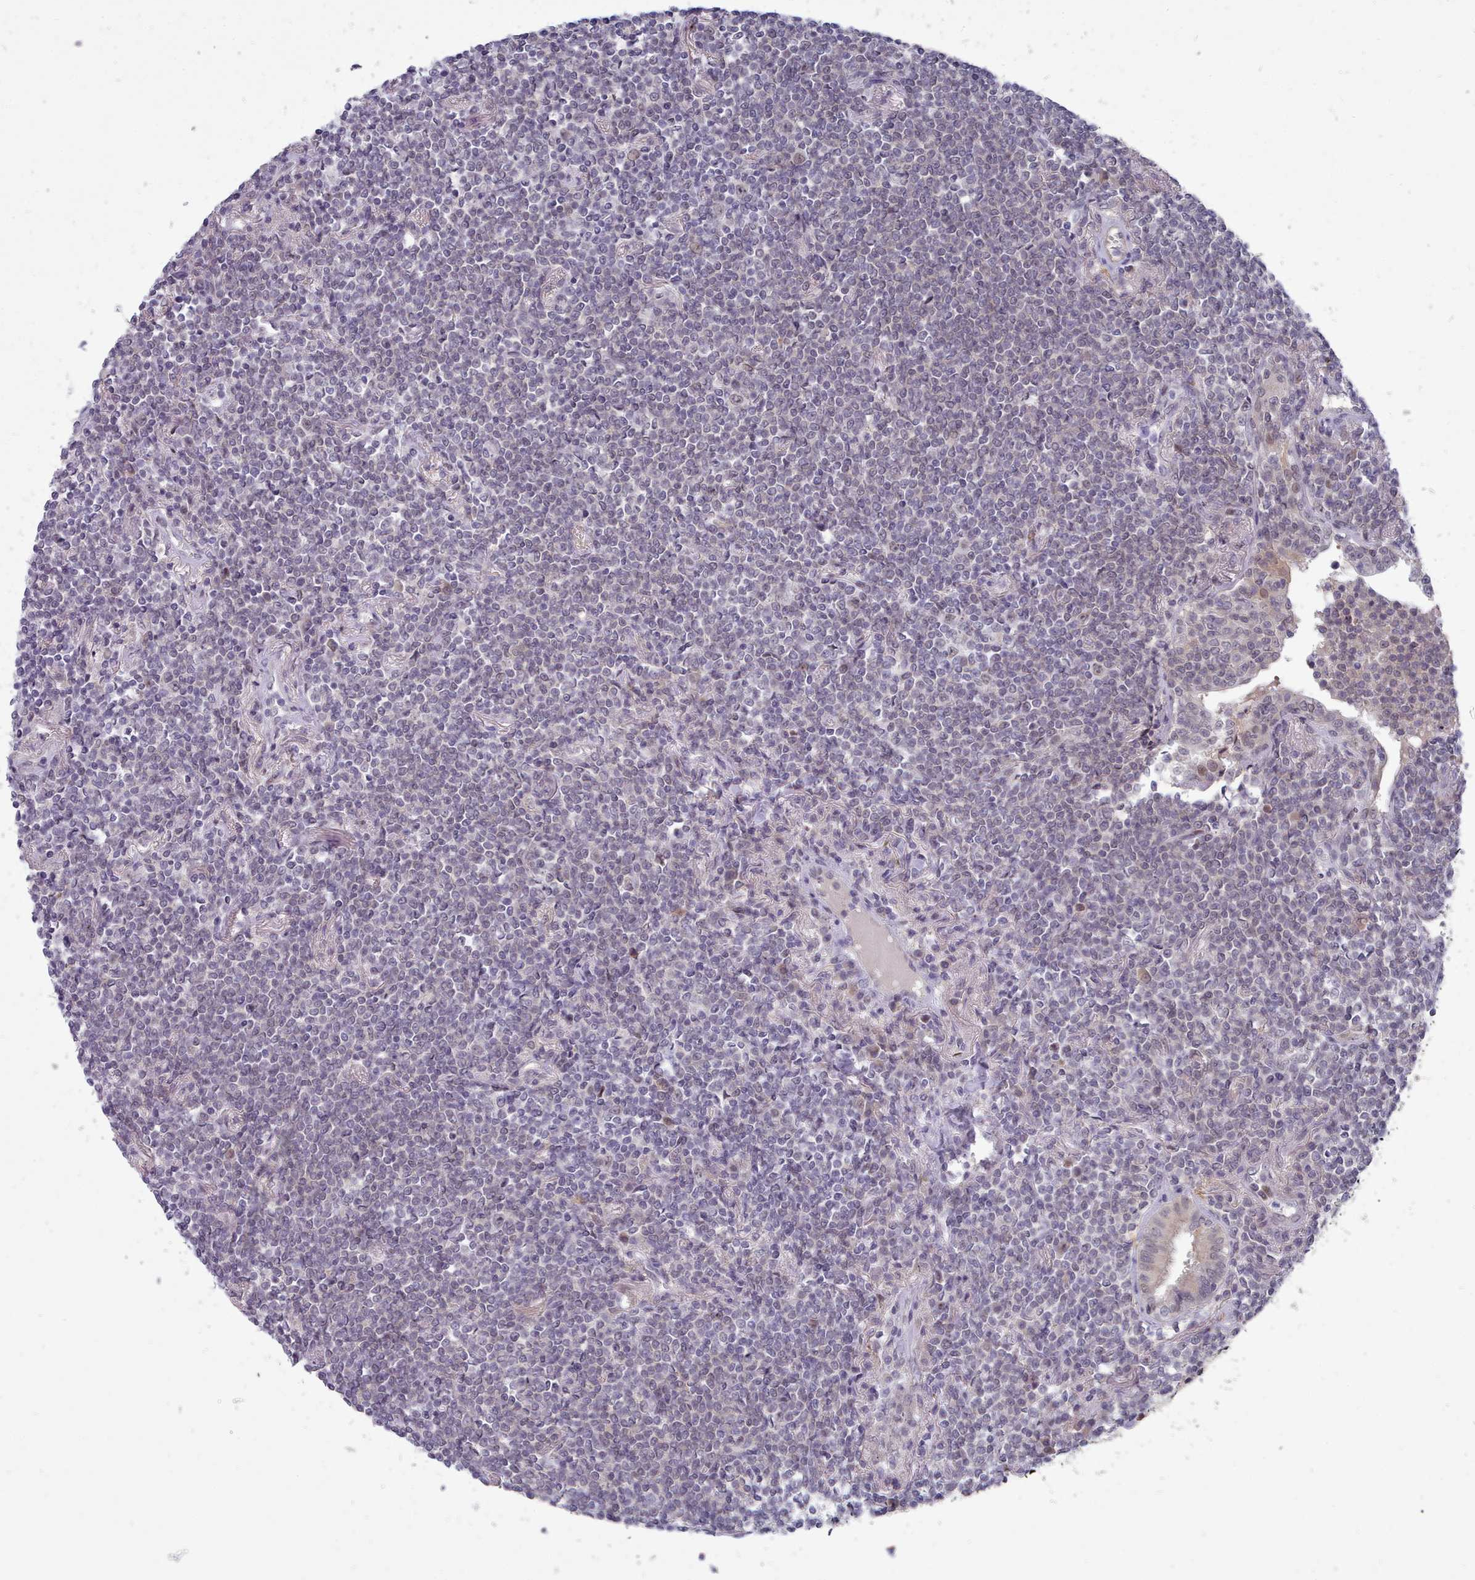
{"staining": {"intensity": "negative", "quantity": "none", "location": "none"}, "tissue": "lymphoma", "cell_type": "Tumor cells", "image_type": "cancer", "snomed": [{"axis": "morphology", "description": "Malignant lymphoma, non-Hodgkin's type, Low grade"}, {"axis": "topography", "description": "Lung"}], "caption": "An image of human malignant lymphoma, non-Hodgkin's type (low-grade) is negative for staining in tumor cells.", "gene": "GINS1", "patient": {"sex": "female", "age": 71}}